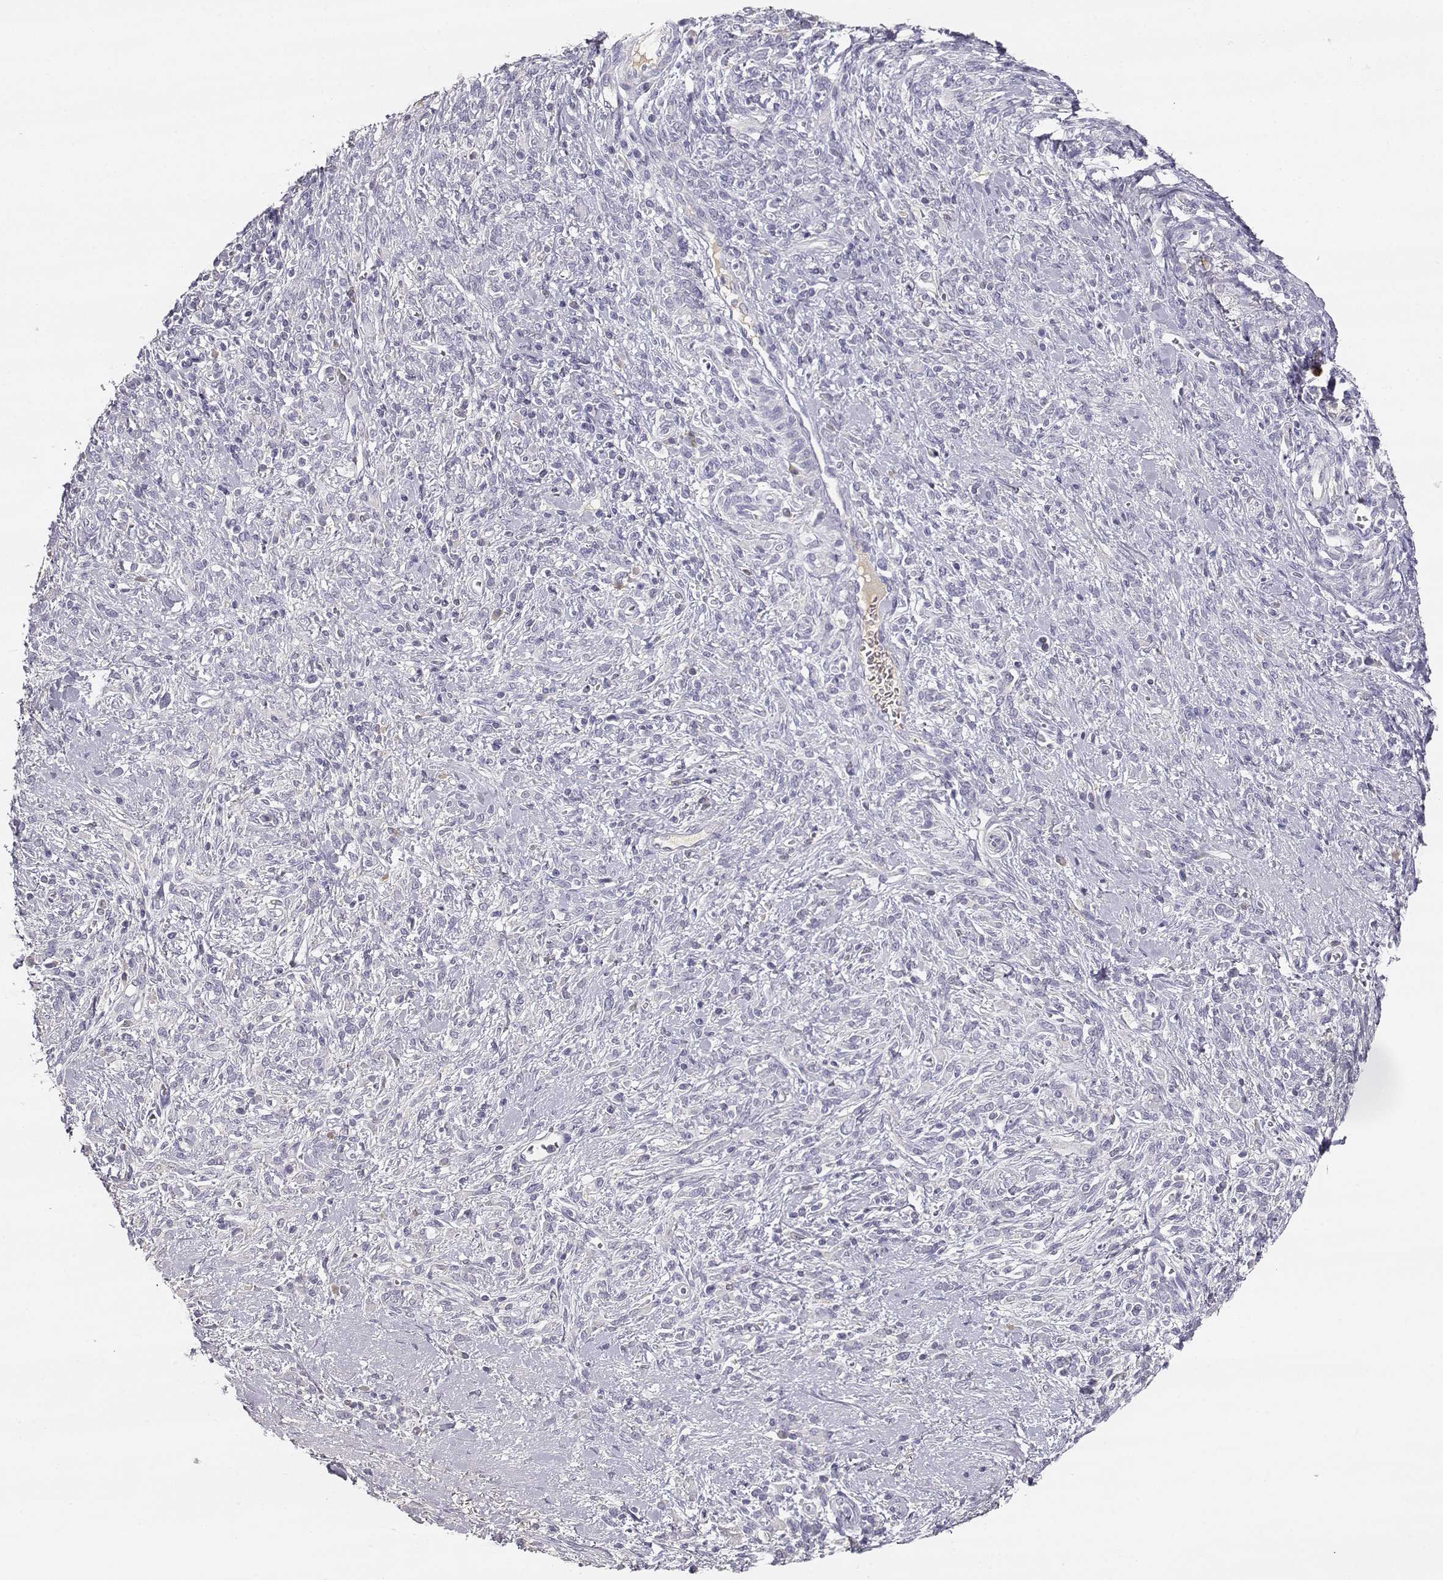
{"staining": {"intensity": "negative", "quantity": "none", "location": "none"}, "tissue": "stomach cancer", "cell_type": "Tumor cells", "image_type": "cancer", "snomed": [{"axis": "morphology", "description": "Adenocarcinoma, NOS"}, {"axis": "topography", "description": "Stomach"}], "caption": "An image of human adenocarcinoma (stomach) is negative for staining in tumor cells. (IHC, brightfield microscopy, high magnification).", "gene": "SLCO6A1", "patient": {"sex": "female", "age": 57}}